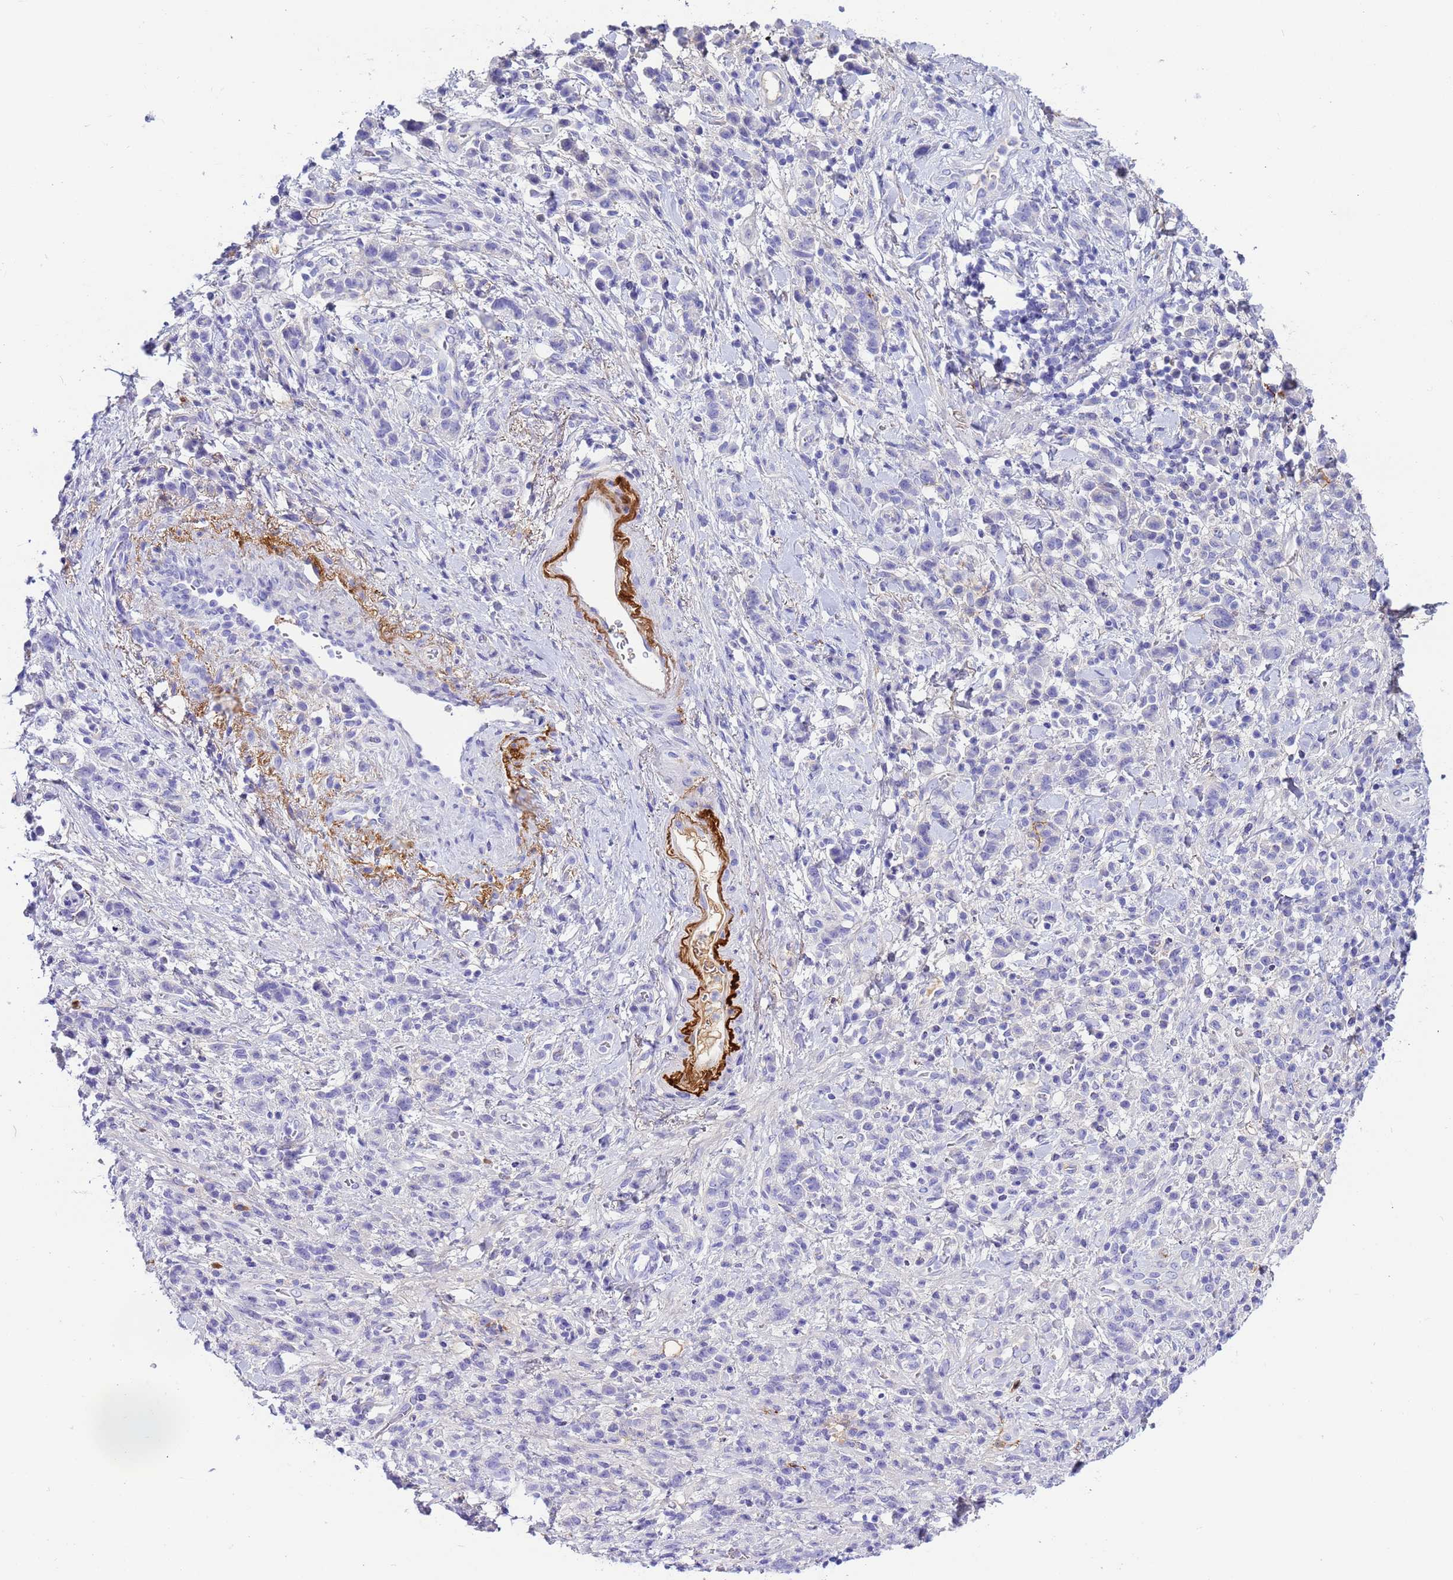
{"staining": {"intensity": "negative", "quantity": "none", "location": "none"}, "tissue": "stomach cancer", "cell_type": "Tumor cells", "image_type": "cancer", "snomed": [{"axis": "morphology", "description": "Adenocarcinoma, NOS"}, {"axis": "topography", "description": "Stomach"}], "caption": "High magnification brightfield microscopy of stomach adenocarcinoma stained with DAB (brown) and counterstained with hematoxylin (blue): tumor cells show no significant positivity.", "gene": "CFHR2", "patient": {"sex": "male", "age": 77}}